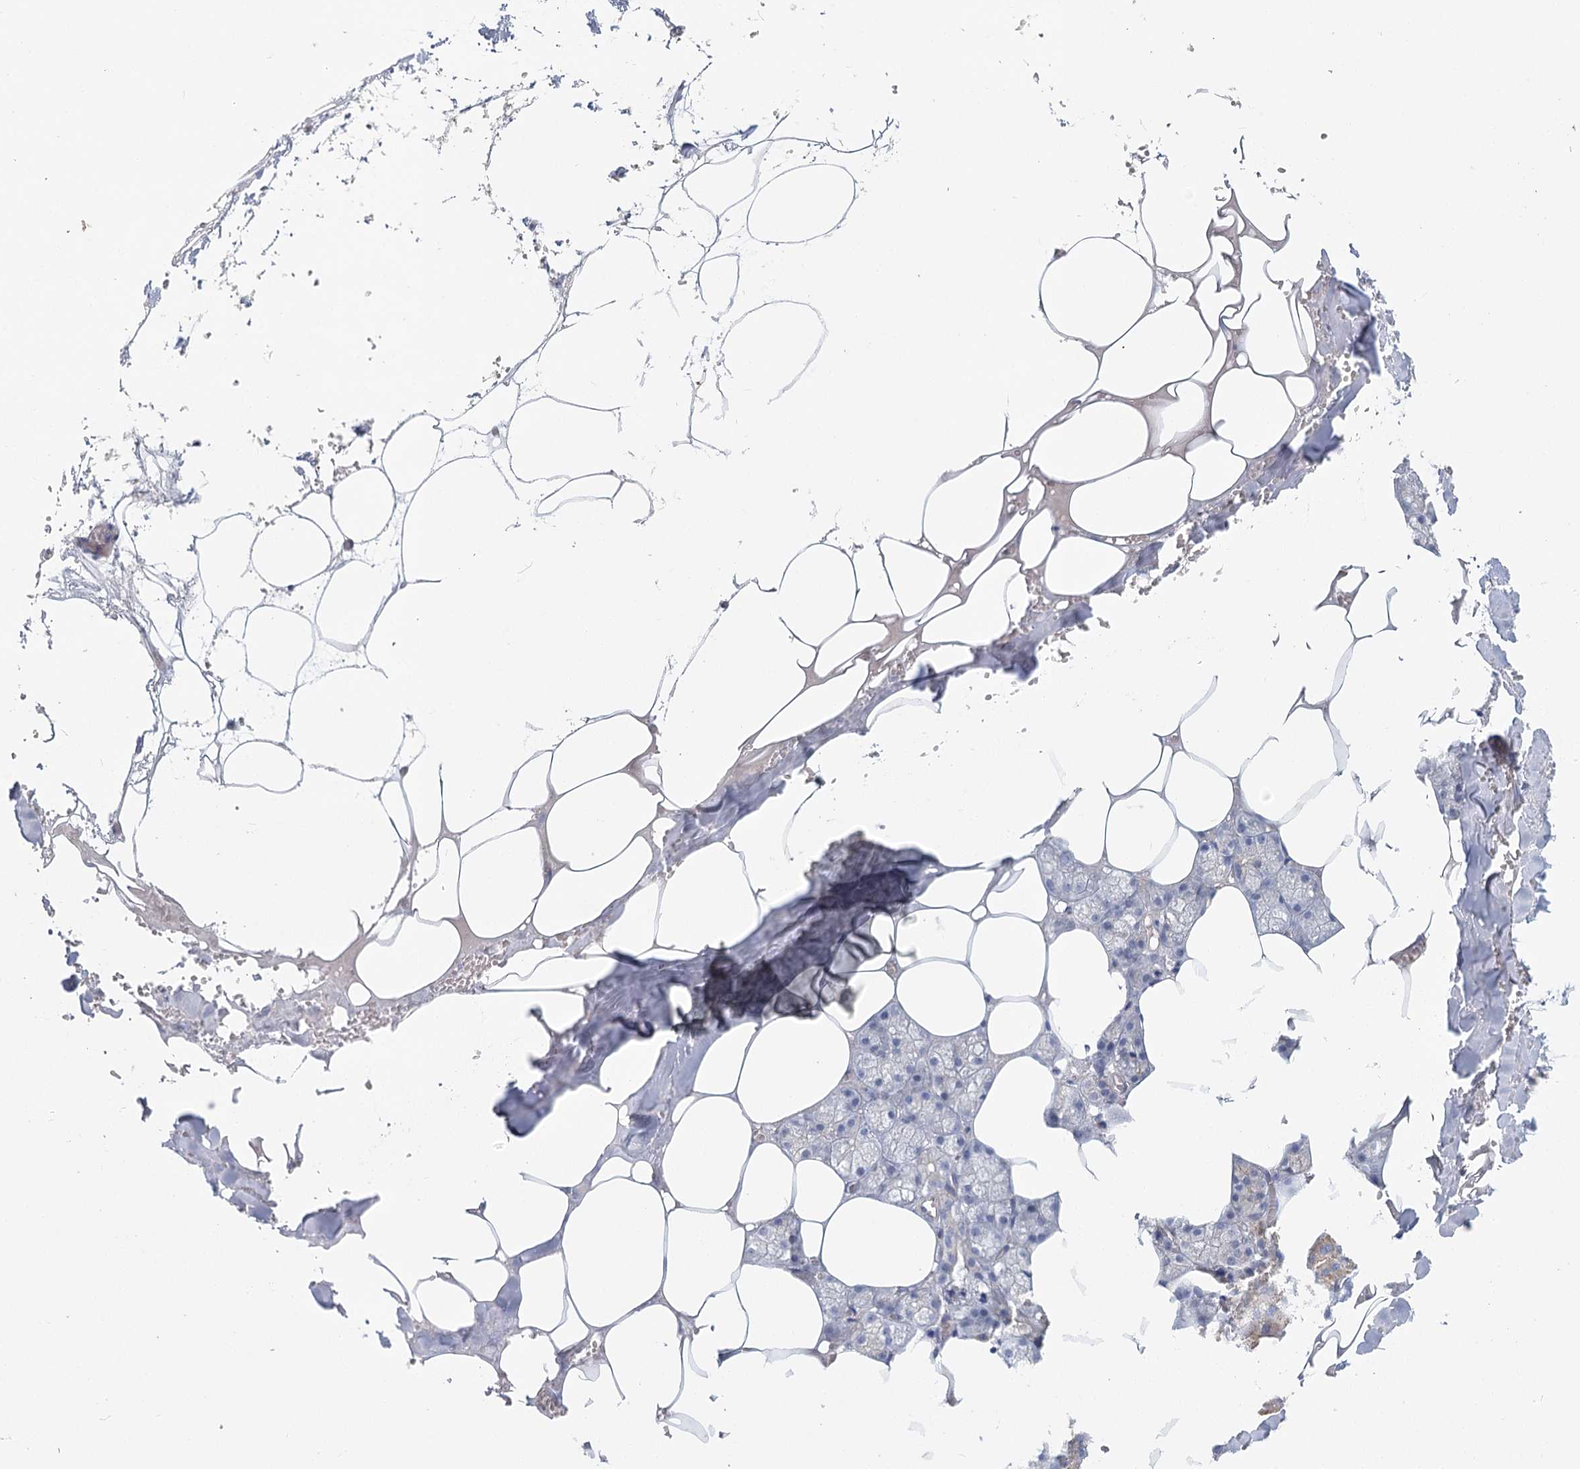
{"staining": {"intensity": "negative", "quantity": "none", "location": "none"}, "tissue": "salivary gland", "cell_type": "Glandular cells", "image_type": "normal", "snomed": [{"axis": "morphology", "description": "Normal tissue, NOS"}, {"axis": "topography", "description": "Salivary gland"}], "caption": "This photomicrograph is of unremarkable salivary gland stained with IHC to label a protein in brown with the nuclei are counter-stained blue. There is no positivity in glandular cells. (Immunohistochemistry (ihc), brightfield microscopy, high magnification).", "gene": "EPB41L5", "patient": {"sex": "male", "age": 62}}